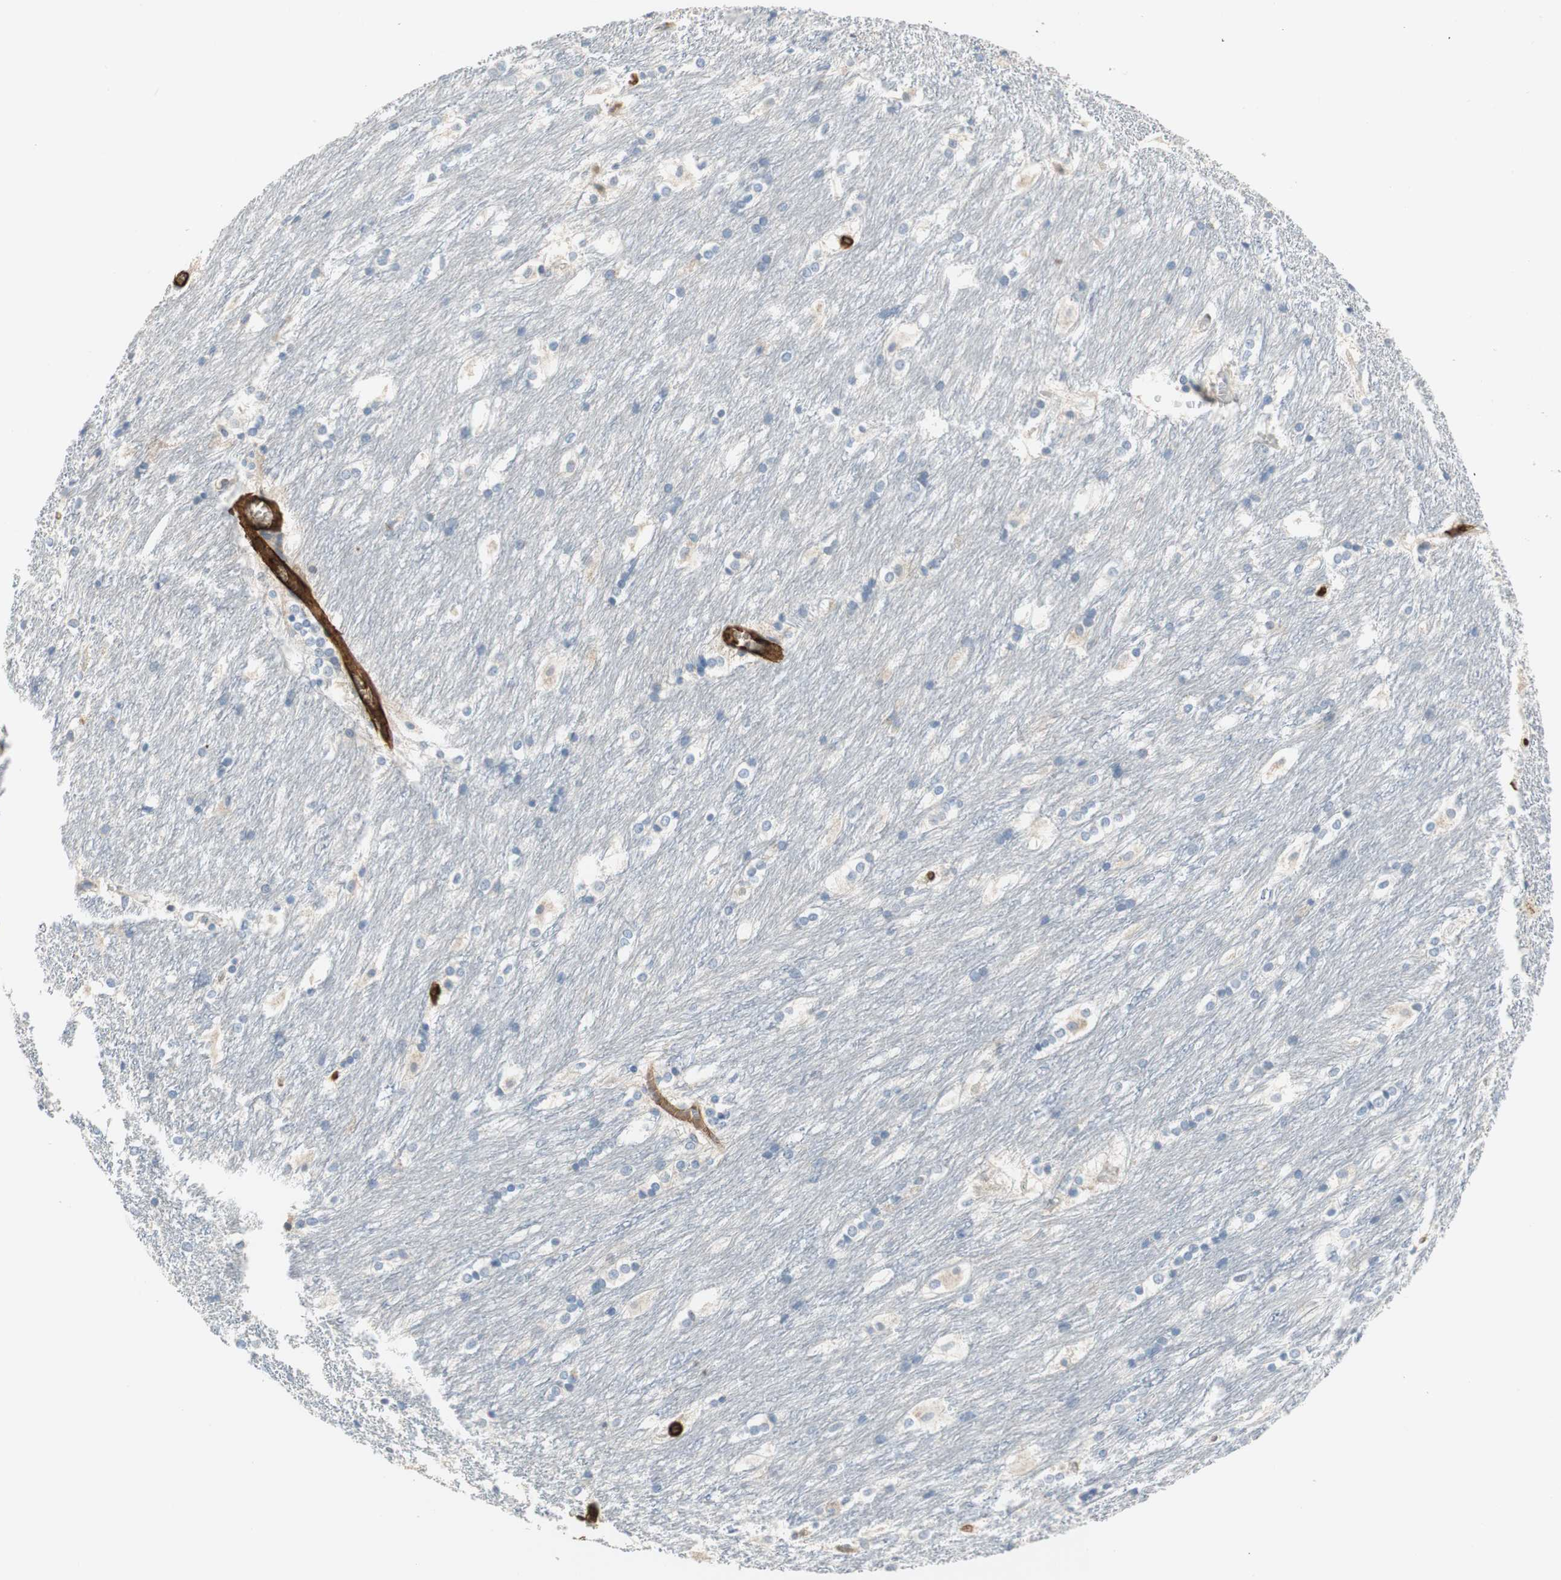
{"staining": {"intensity": "negative", "quantity": "none", "location": "none"}, "tissue": "caudate", "cell_type": "Glial cells", "image_type": "normal", "snomed": [{"axis": "morphology", "description": "Normal tissue, NOS"}, {"axis": "topography", "description": "Lateral ventricle wall"}], "caption": "The histopathology image demonstrates no significant expression in glial cells of caudate.", "gene": "ALPL", "patient": {"sex": "female", "age": 19}}